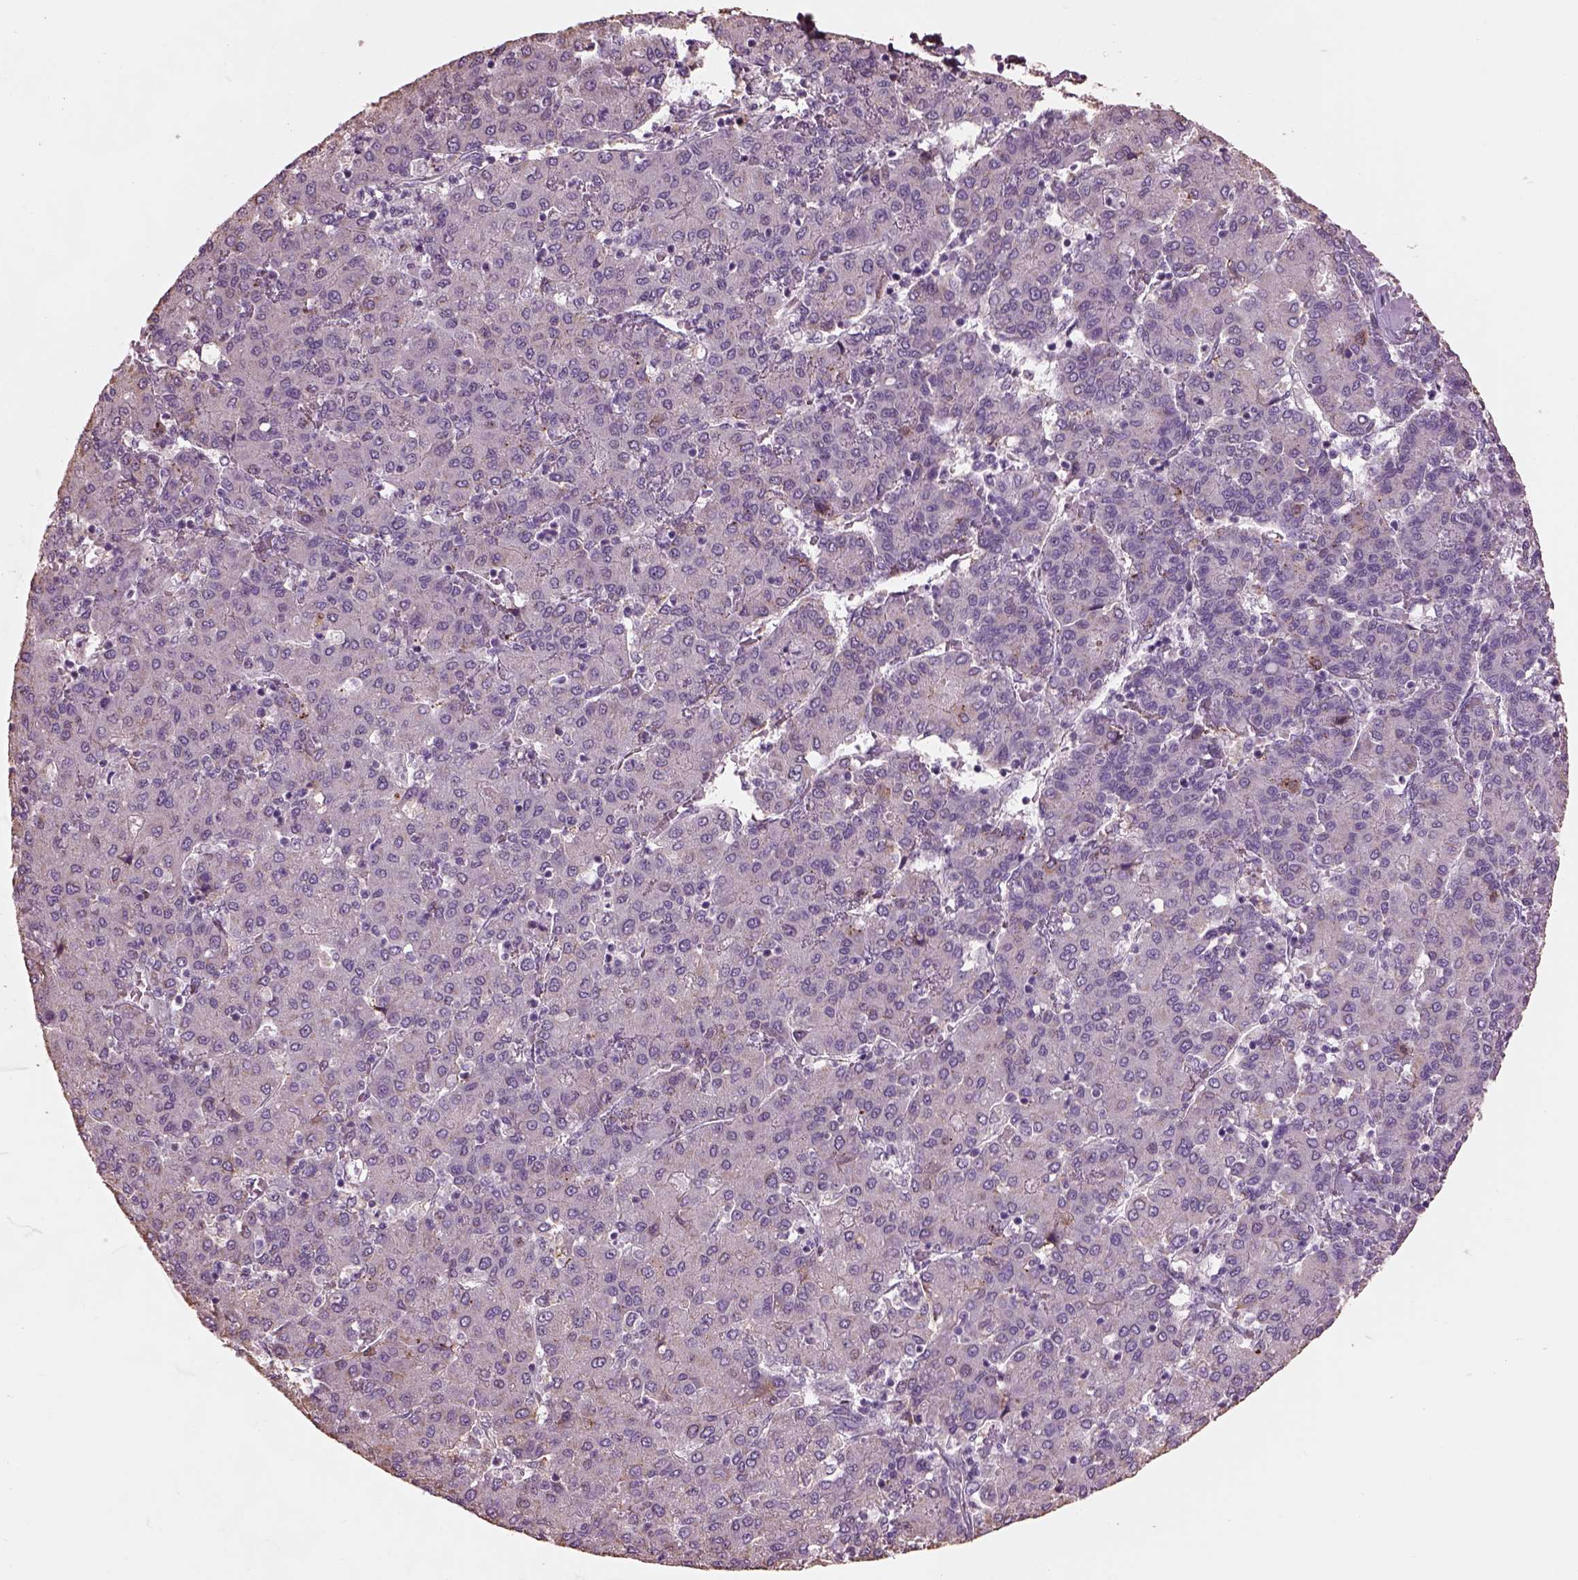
{"staining": {"intensity": "negative", "quantity": "none", "location": "none"}, "tissue": "liver cancer", "cell_type": "Tumor cells", "image_type": "cancer", "snomed": [{"axis": "morphology", "description": "Carcinoma, Hepatocellular, NOS"}, {"axis": "topography", "description": "Liver"}], "caption": "Tumor cells show no significant protein positivity in liver hepatocellular carcinoma. Nuclei are stained in blue.", "gene": "SRI", "patient": {"sex": "male", "age": 65}}